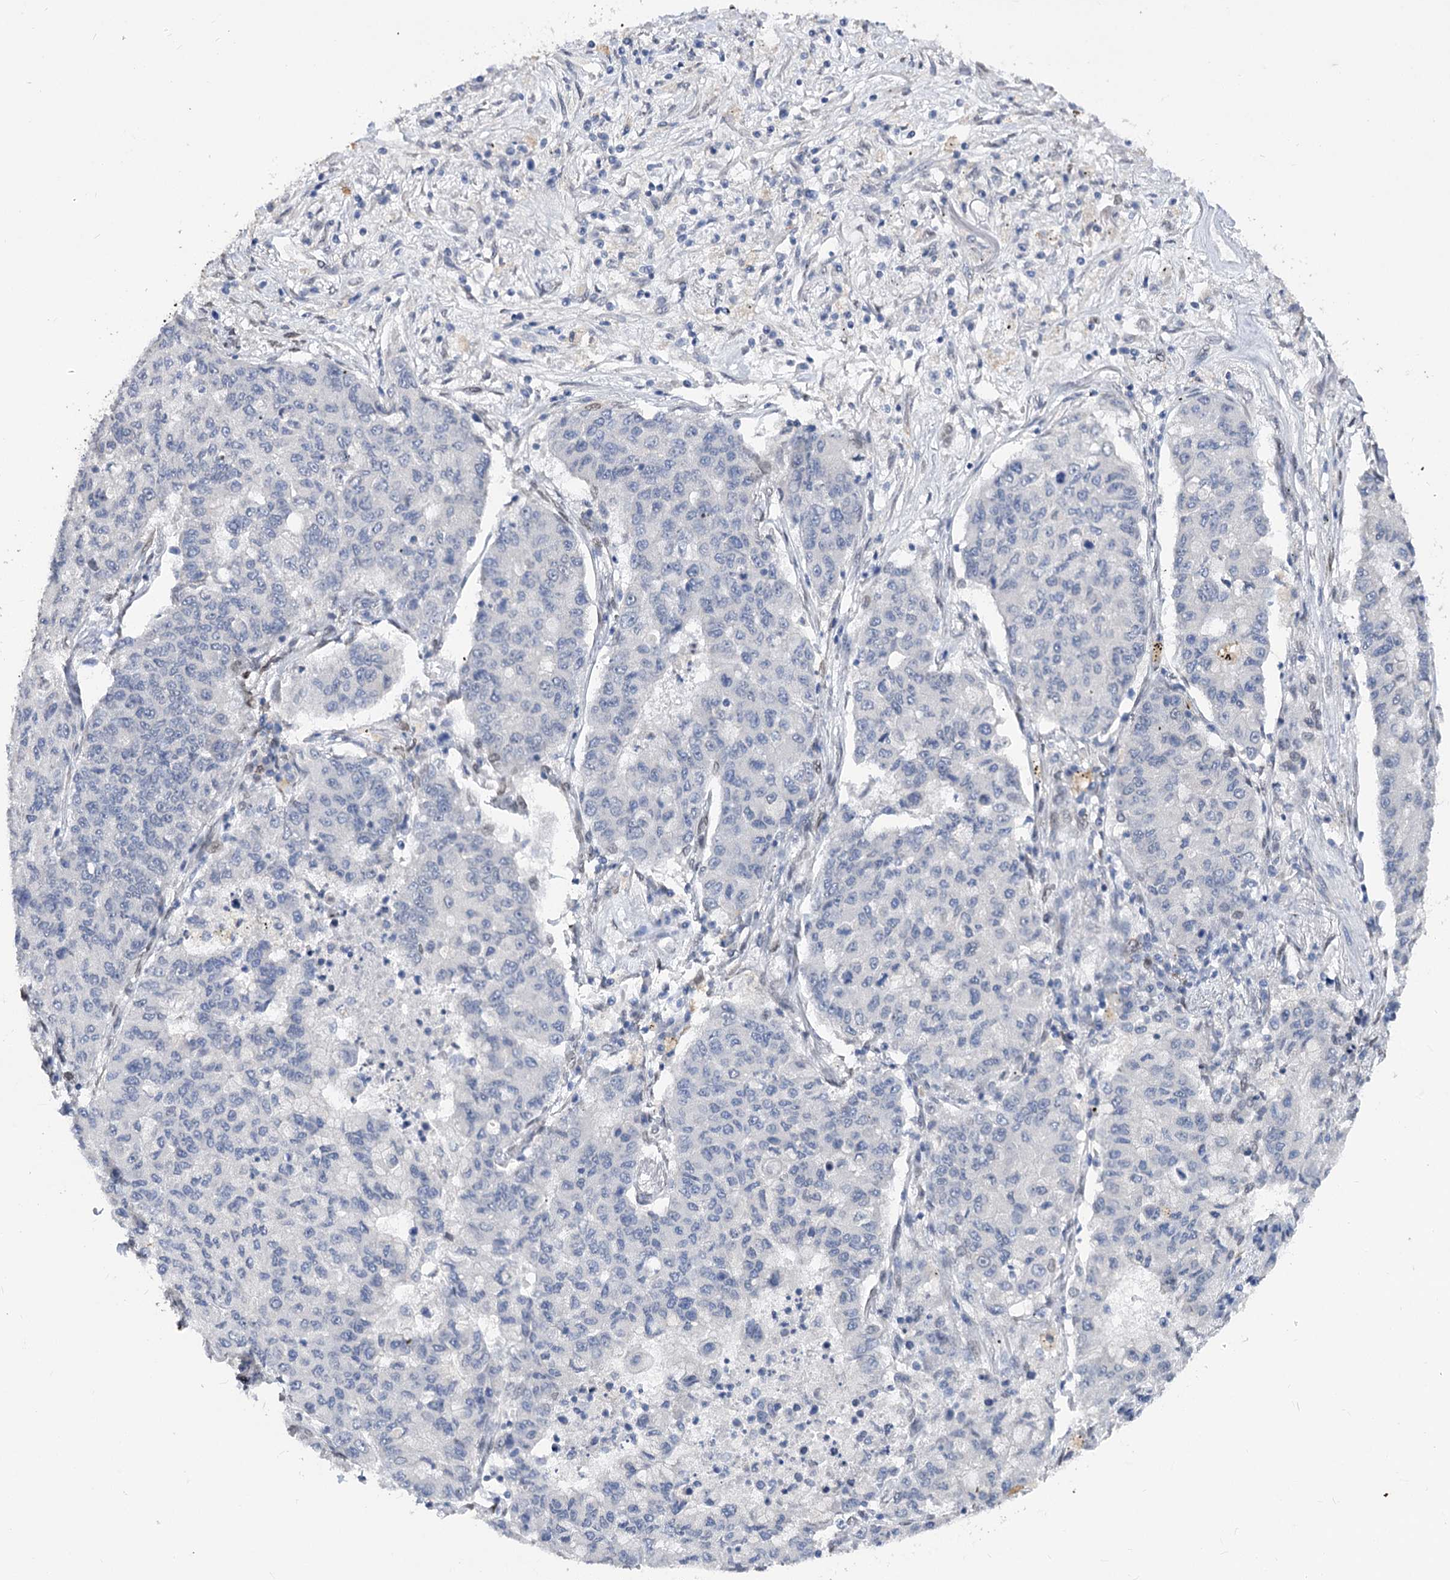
{"staining": {"intensity": "negative", "quantity": "none", "location": "none"}, "tissue": "lung cancer", "cell_type": "Tumor cells", "image_type": "cancer", "snomed": [{"axis": "morphology", "description": "Squamous cell carcinoma, NOS"}, {"axis": "topography", "description": "Lung"}], "caption": "An image of lung cancer stained for a protein shows no brown staining in tumor cells. (DAB (3,3'-diaminobenzidine) immunohistochemistry with hematoxylin counter stain).", "gene": "TMEM201", "patient": {"sex": "male", "age": 74}}